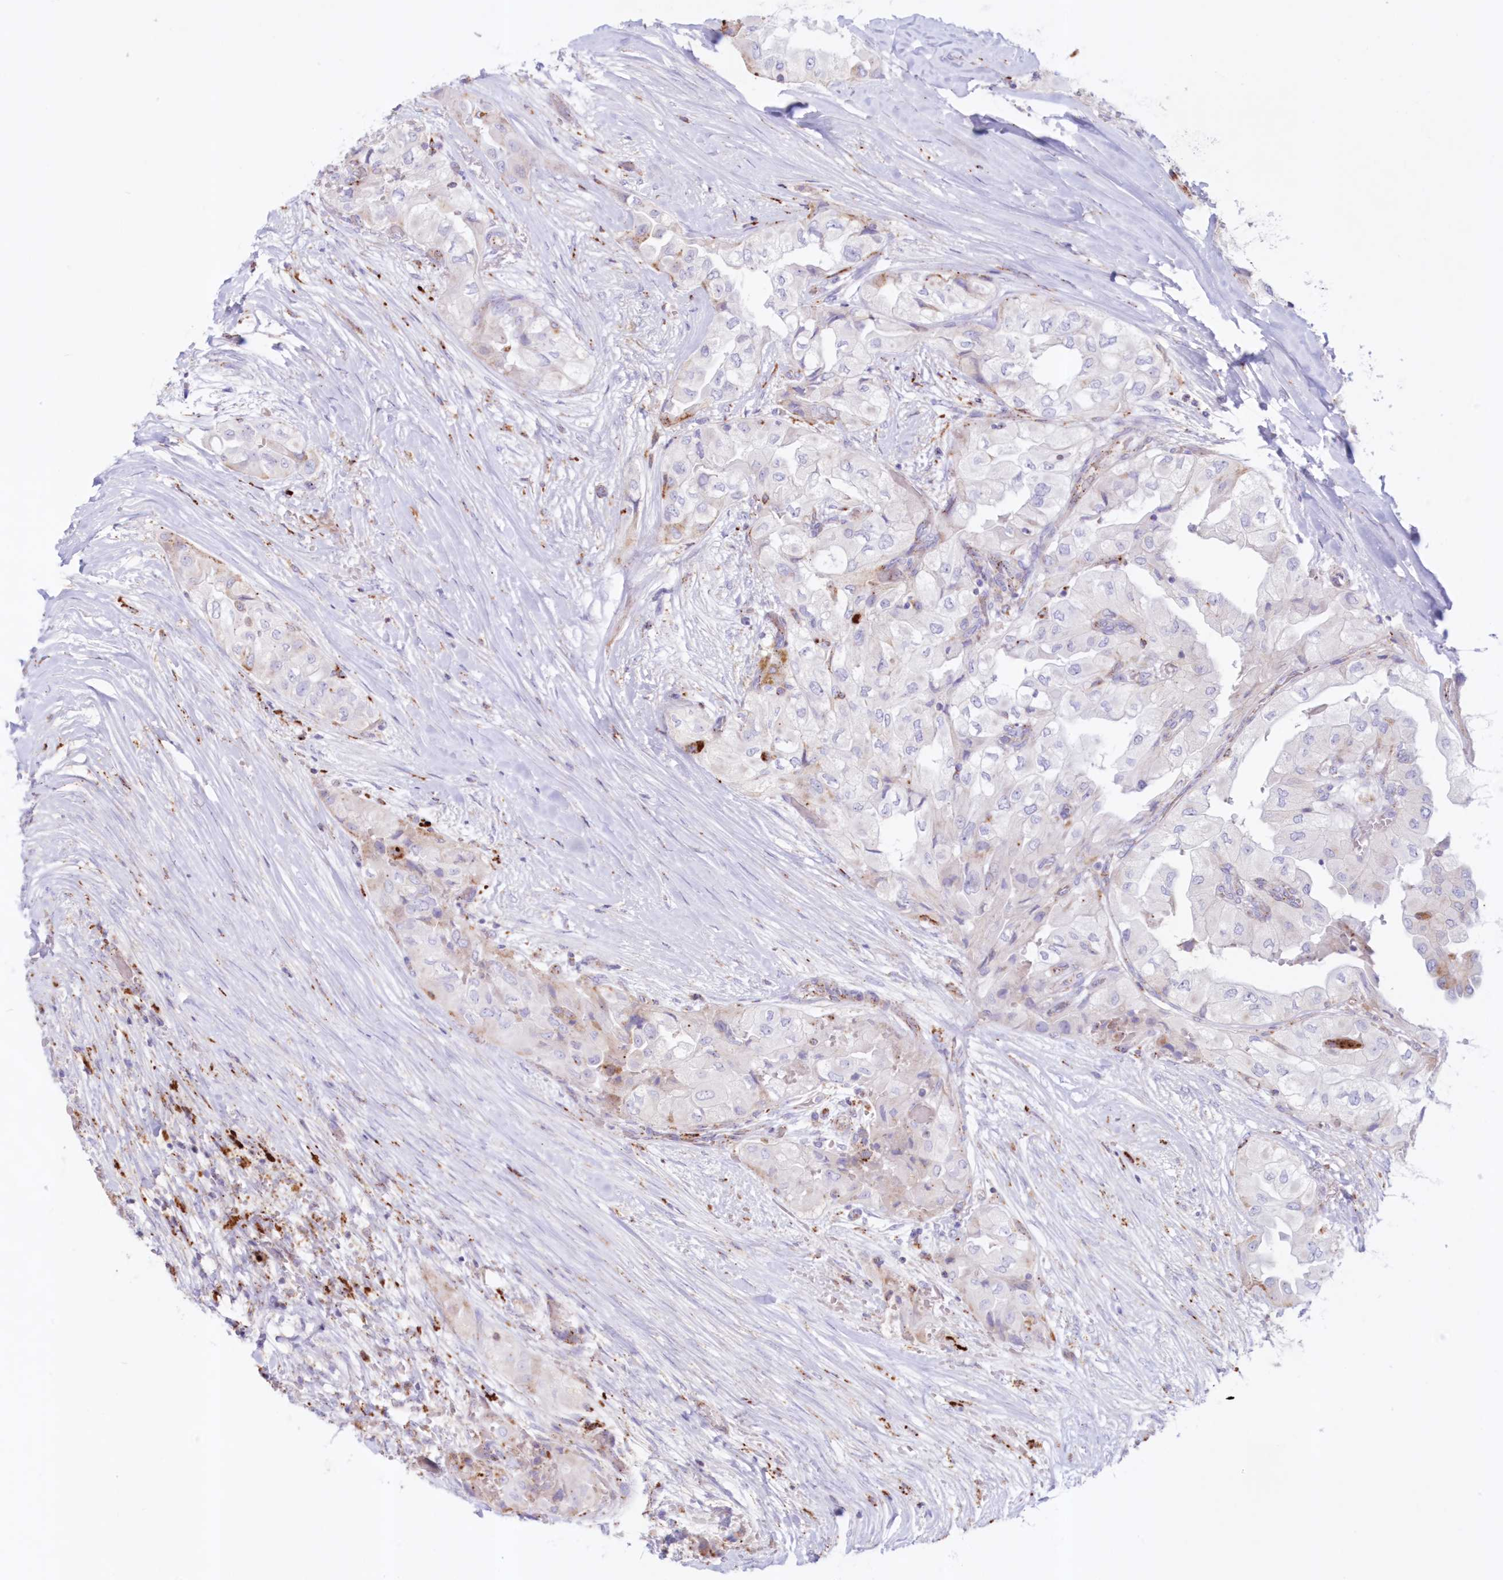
{"staining": {"intensity": "weak", "quantity": "<25%", "location": "cytoplasmic/membranous"}, "tissue": "thyroid cancer", "cell_type": "Tumor cells", "image_type": "cancer", "snomed": [{"axis": "morphology", "description": "Papillary adenocarcinoma, NOS"}, {"axis": "topography", "description": "Thyroid gland"}], "caption": "The histopathology image exhibits no significant staining in tumor cells of papillary adenocarcinoma (thyroid).", "gene": "TPP1", "patient": {"sex": "female", "age": 59}}